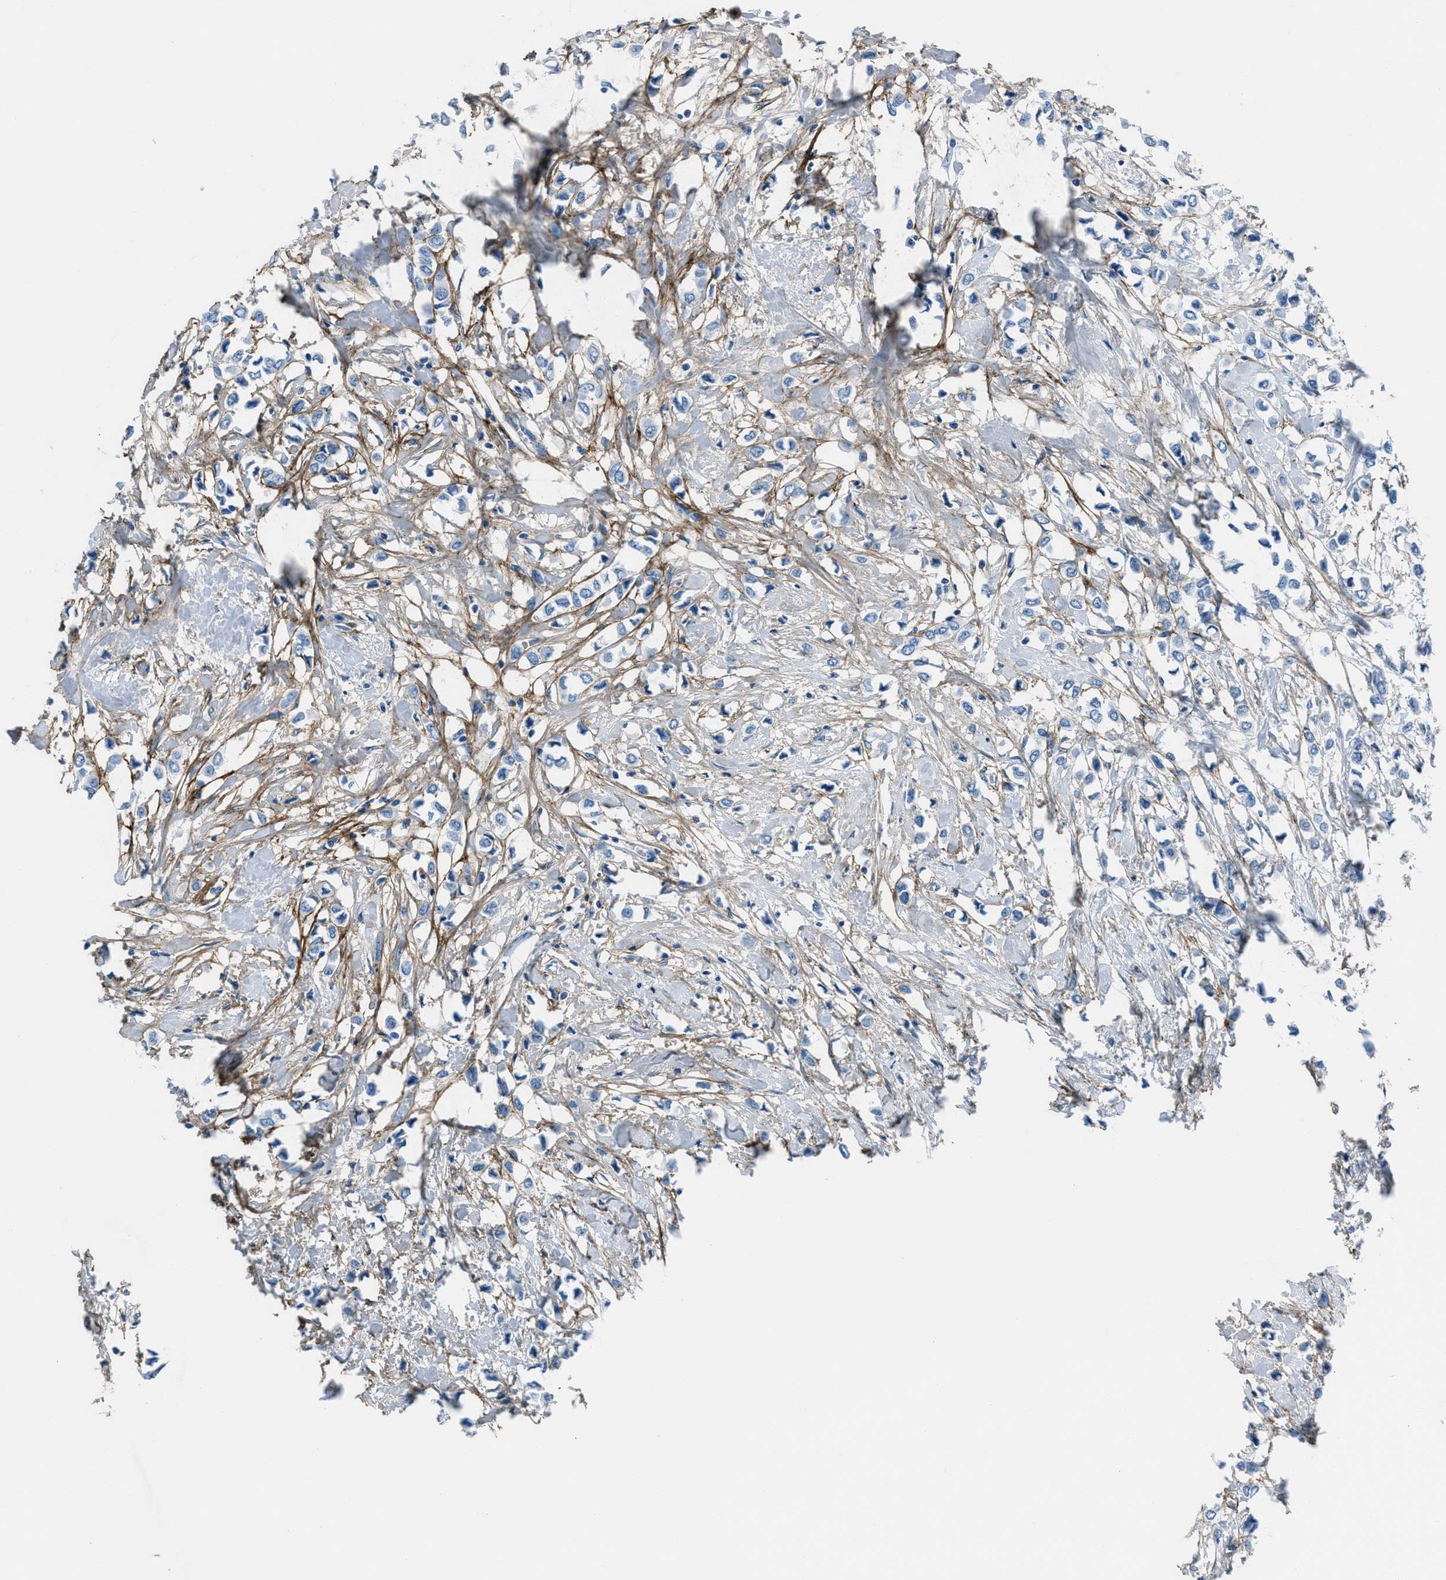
{"staining": {"intensity": "negative", "quantity": "none", "location": "none"}, "tissue": "breast cancer", "cell_type": "Tumor cells", "image_type": "cancer", "snomed": [{"axis": "morphology", "description": "Lobular carcinoma"}, {"axis": "topography", "description": "Breast"}], "caption": "High magnification brightfield microscopy of lobular carcinoma (breast) stained with DAB (3,3'-diaminobenzidine) (brown) and counterstained with hematoxylin (blue): tumor cells show no significant expression. (Brightfield microscopy of DAB immunohistochemistry at high magnification).", "gene": "FBN1", "patient": {"sex": "female", "age": 51}}